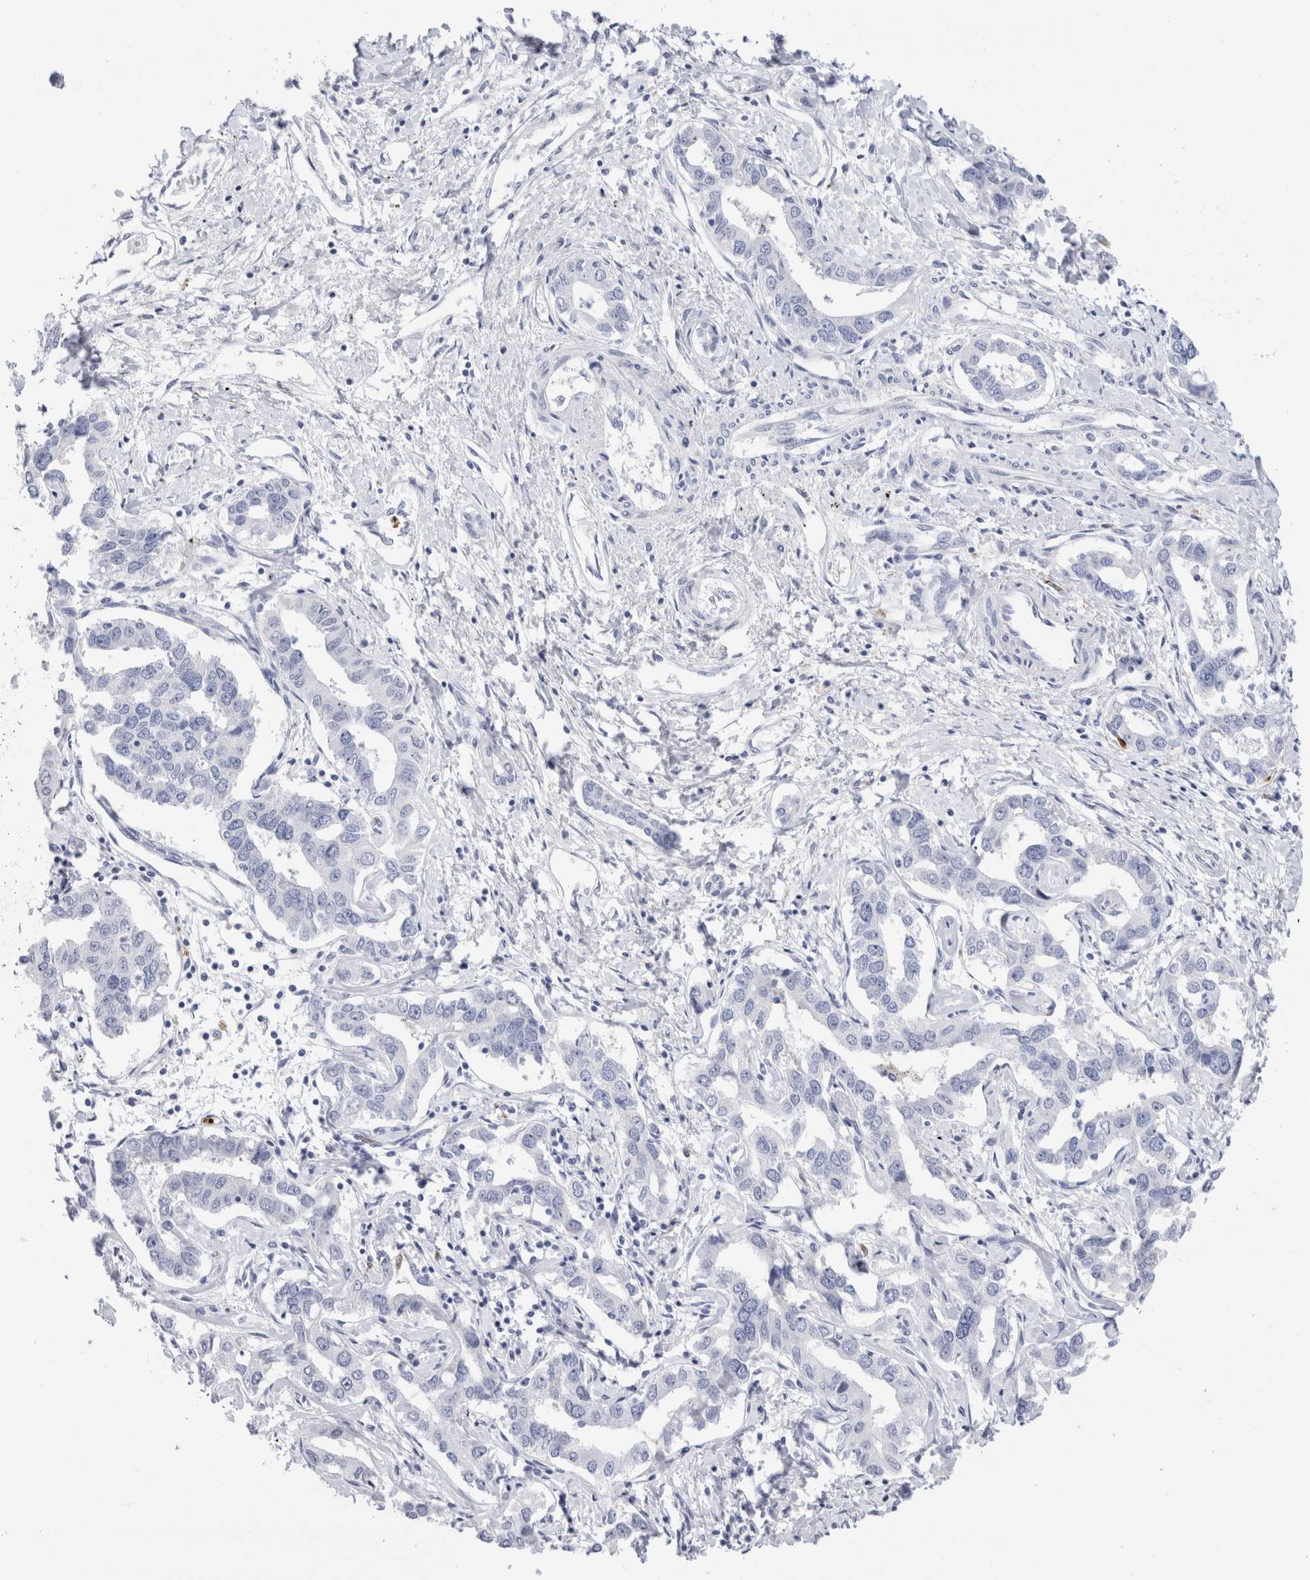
{"staining": {"intensity": "negative", "quantity": "none", "location": "none"}, "tissue": "liver cancer", "cell_type": "Tumor cells", "image_type": "cancer", "snomed": [{"axis": "morphology", "description": "Cholangiocarcinoma"}, {"axis": "topography", "description": "Liver"}], "caption": "IHC micrograph of human liver cancer (cholangiocarcinoma) stained for a protein (brown), which exhibits no staining in tumor cells.", "gene": "SLC10A5", "patient": {"sex": "male", "age": 59}}